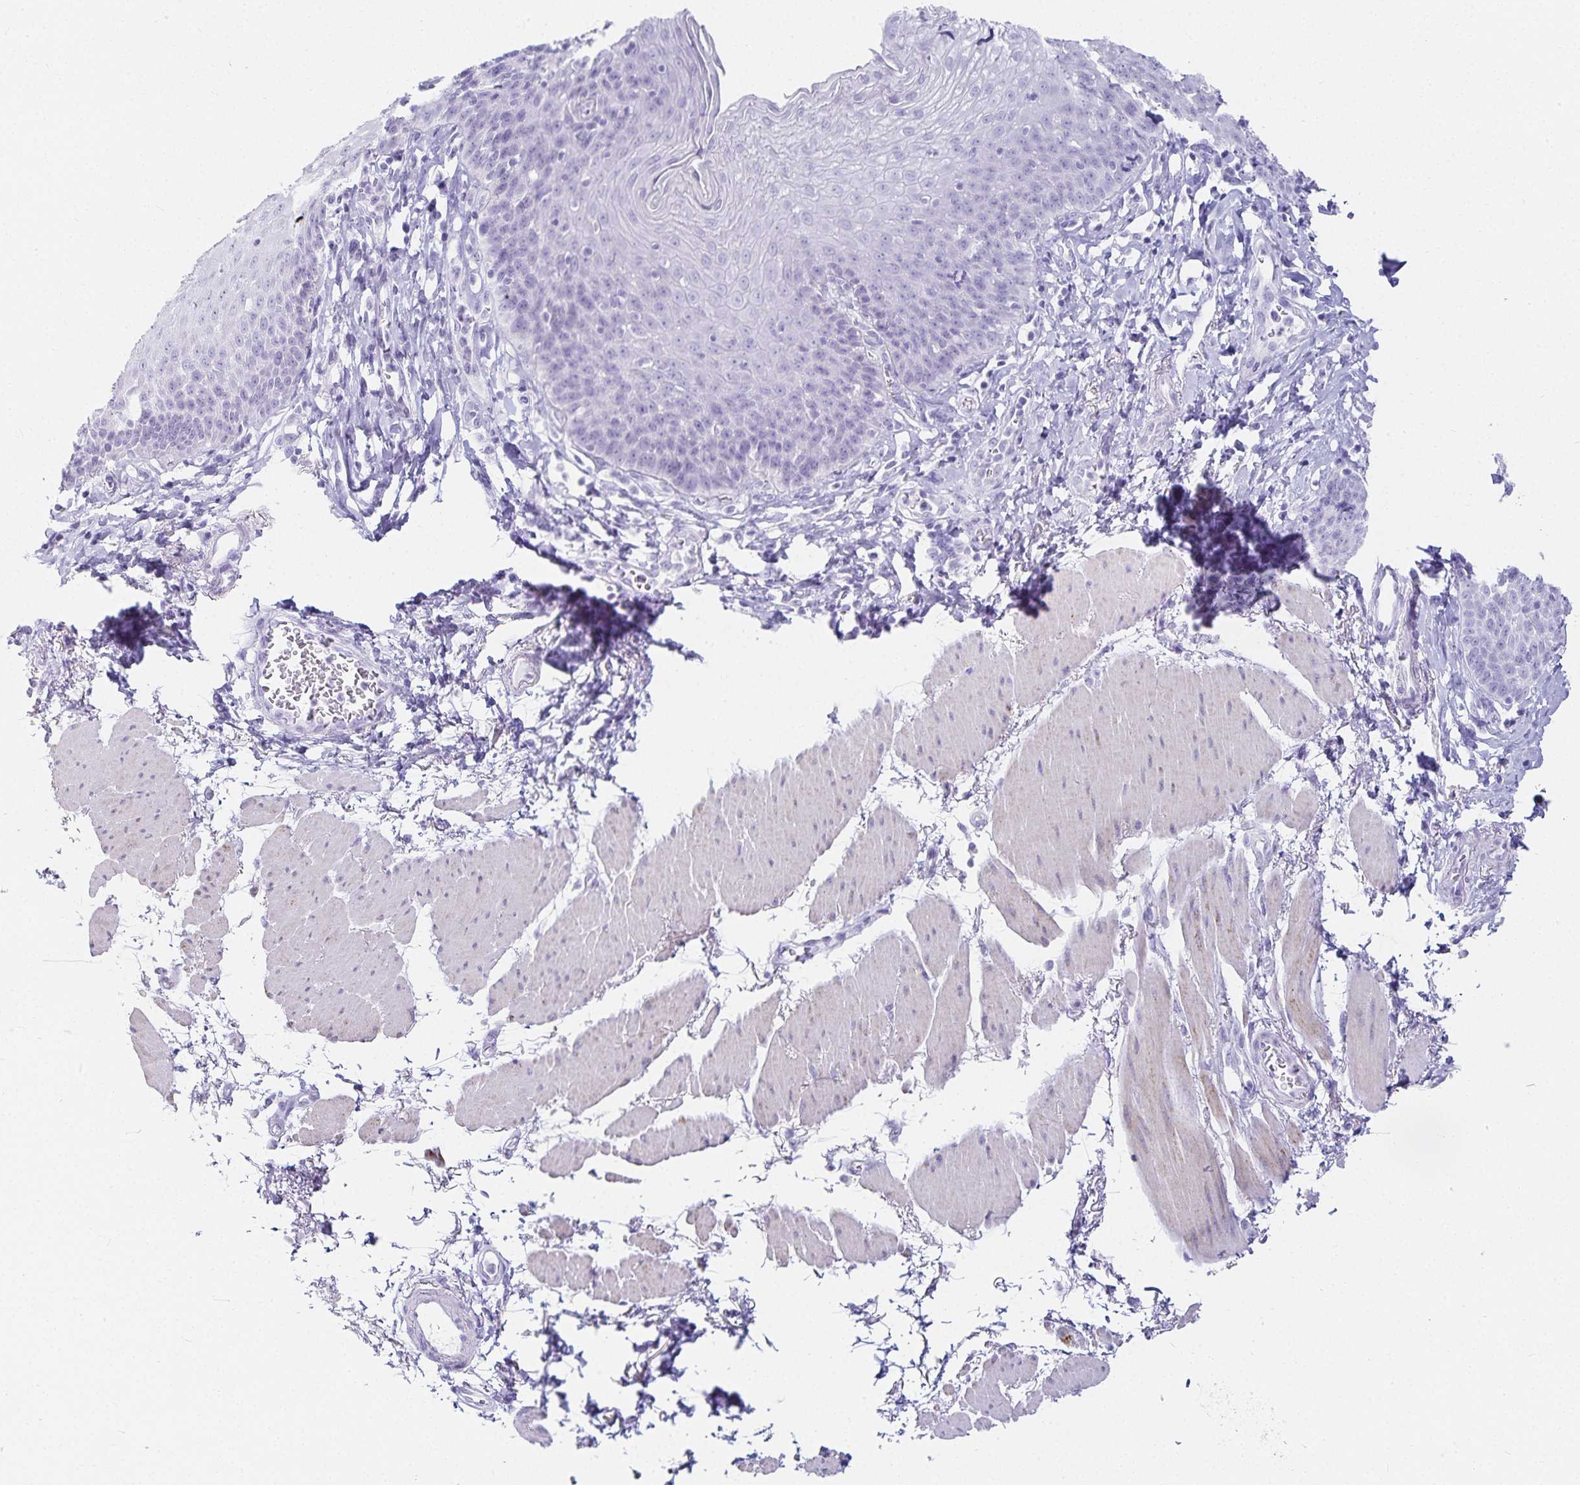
{"staining": {"intensity": "negative", "quantity": "none", "location": "none"}, "tissue": "esophagus", "cell_type": "Squamous epithelial cells", "image_type": "normal", "snomed": [{"axis": "morphology", "description": "Normal tissue, NOS"}, {"axis": "topography", "description": "Esophagus"}], "caption": "IHC of unremarkable human esophagus demonstrates no staining in squamous epithelial cells.", "gene": "GP2", "patient": {"sex": "female", "age": 81}}